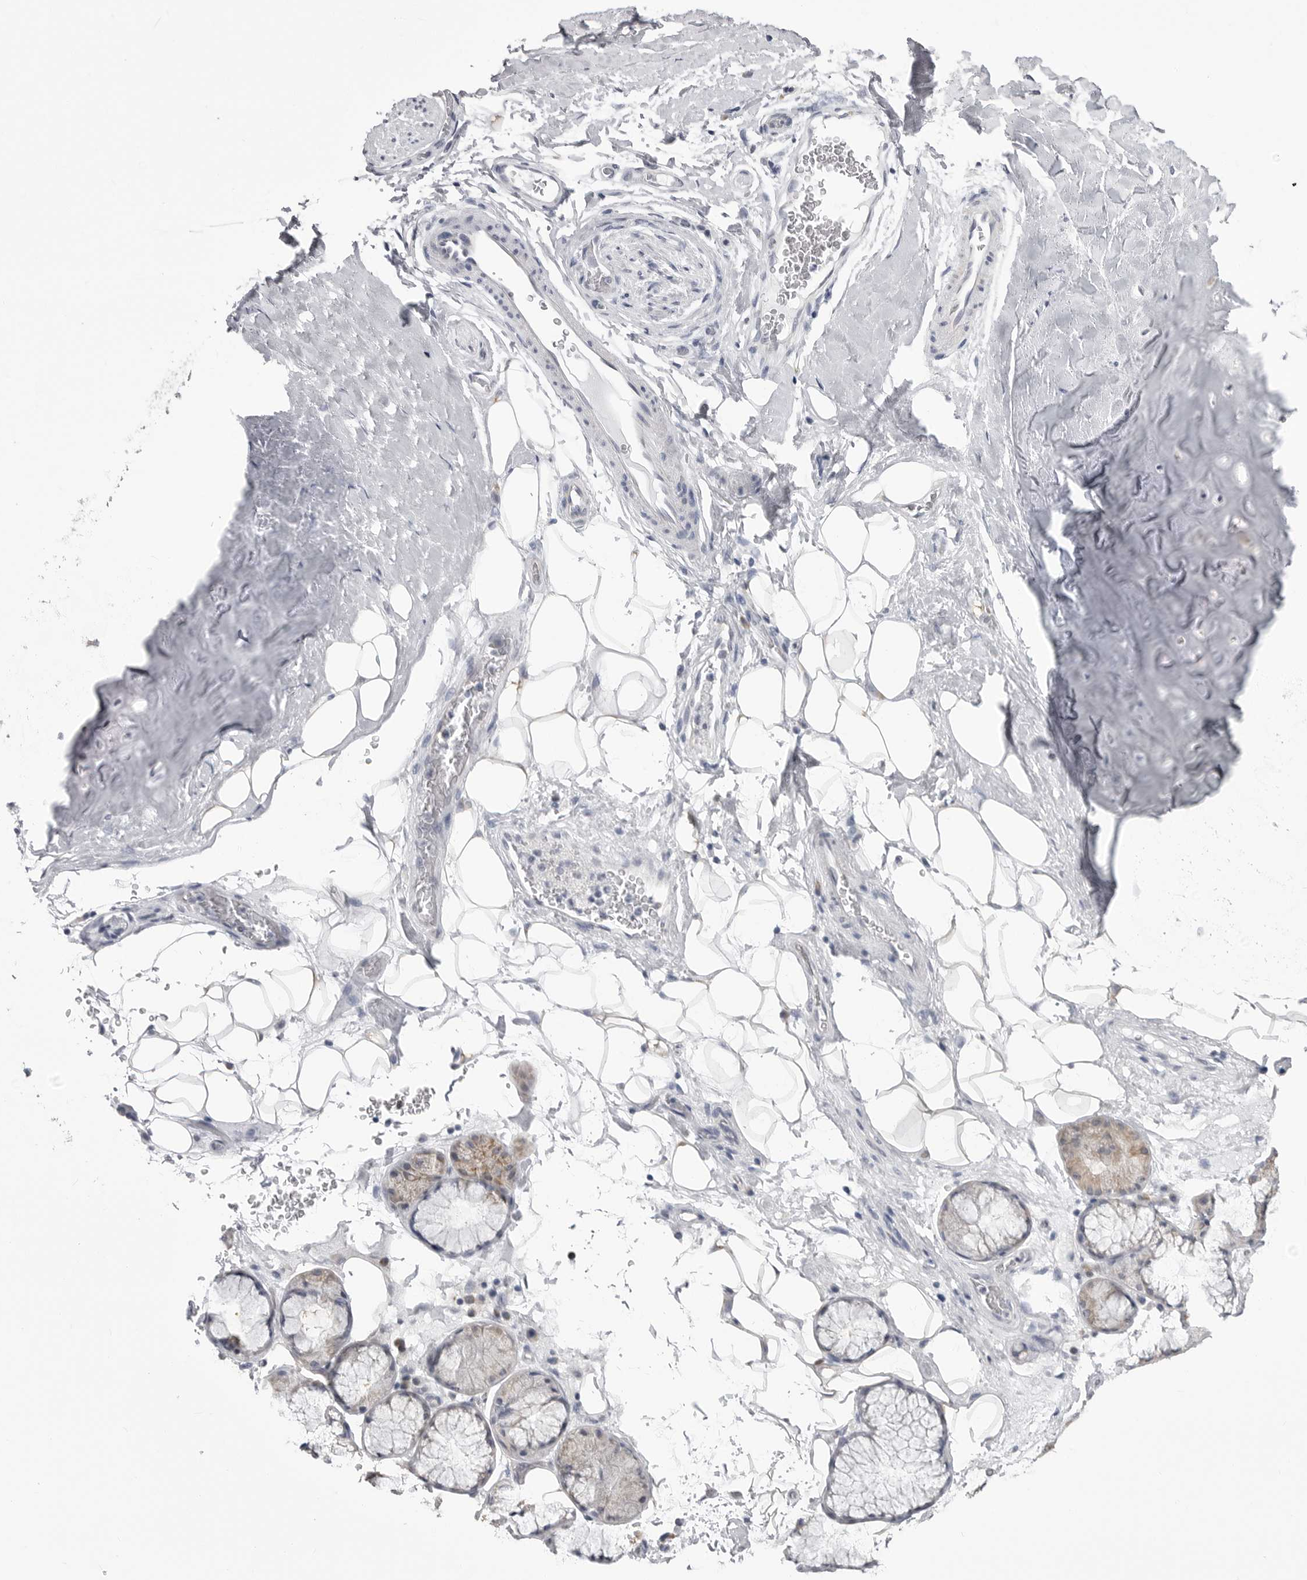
{"staining": {"intensity": "negative", "quantity": "none", "location": "none"}, "tissue": "adipose tissue", "cell_type": "Adipocytes", "image_type": "normal", "snomed": [{"axis": "morphology", "description": "Normal tissue, NOS"}, {"axis": "topography", "description": "Cartilage tissue"}], "caption": "Immunohistochemical staining of normal human adipose tissue exhibits no significant staining in adipocytes. (Stains: DAB (3,3'-diaminobenzidine) immunohistochemistry with hematoxylin counter stain, Microscopy: brightfield microscopy at high magnification).", "gene": "FH", "patient": {"sex": "female", "age": 63}}